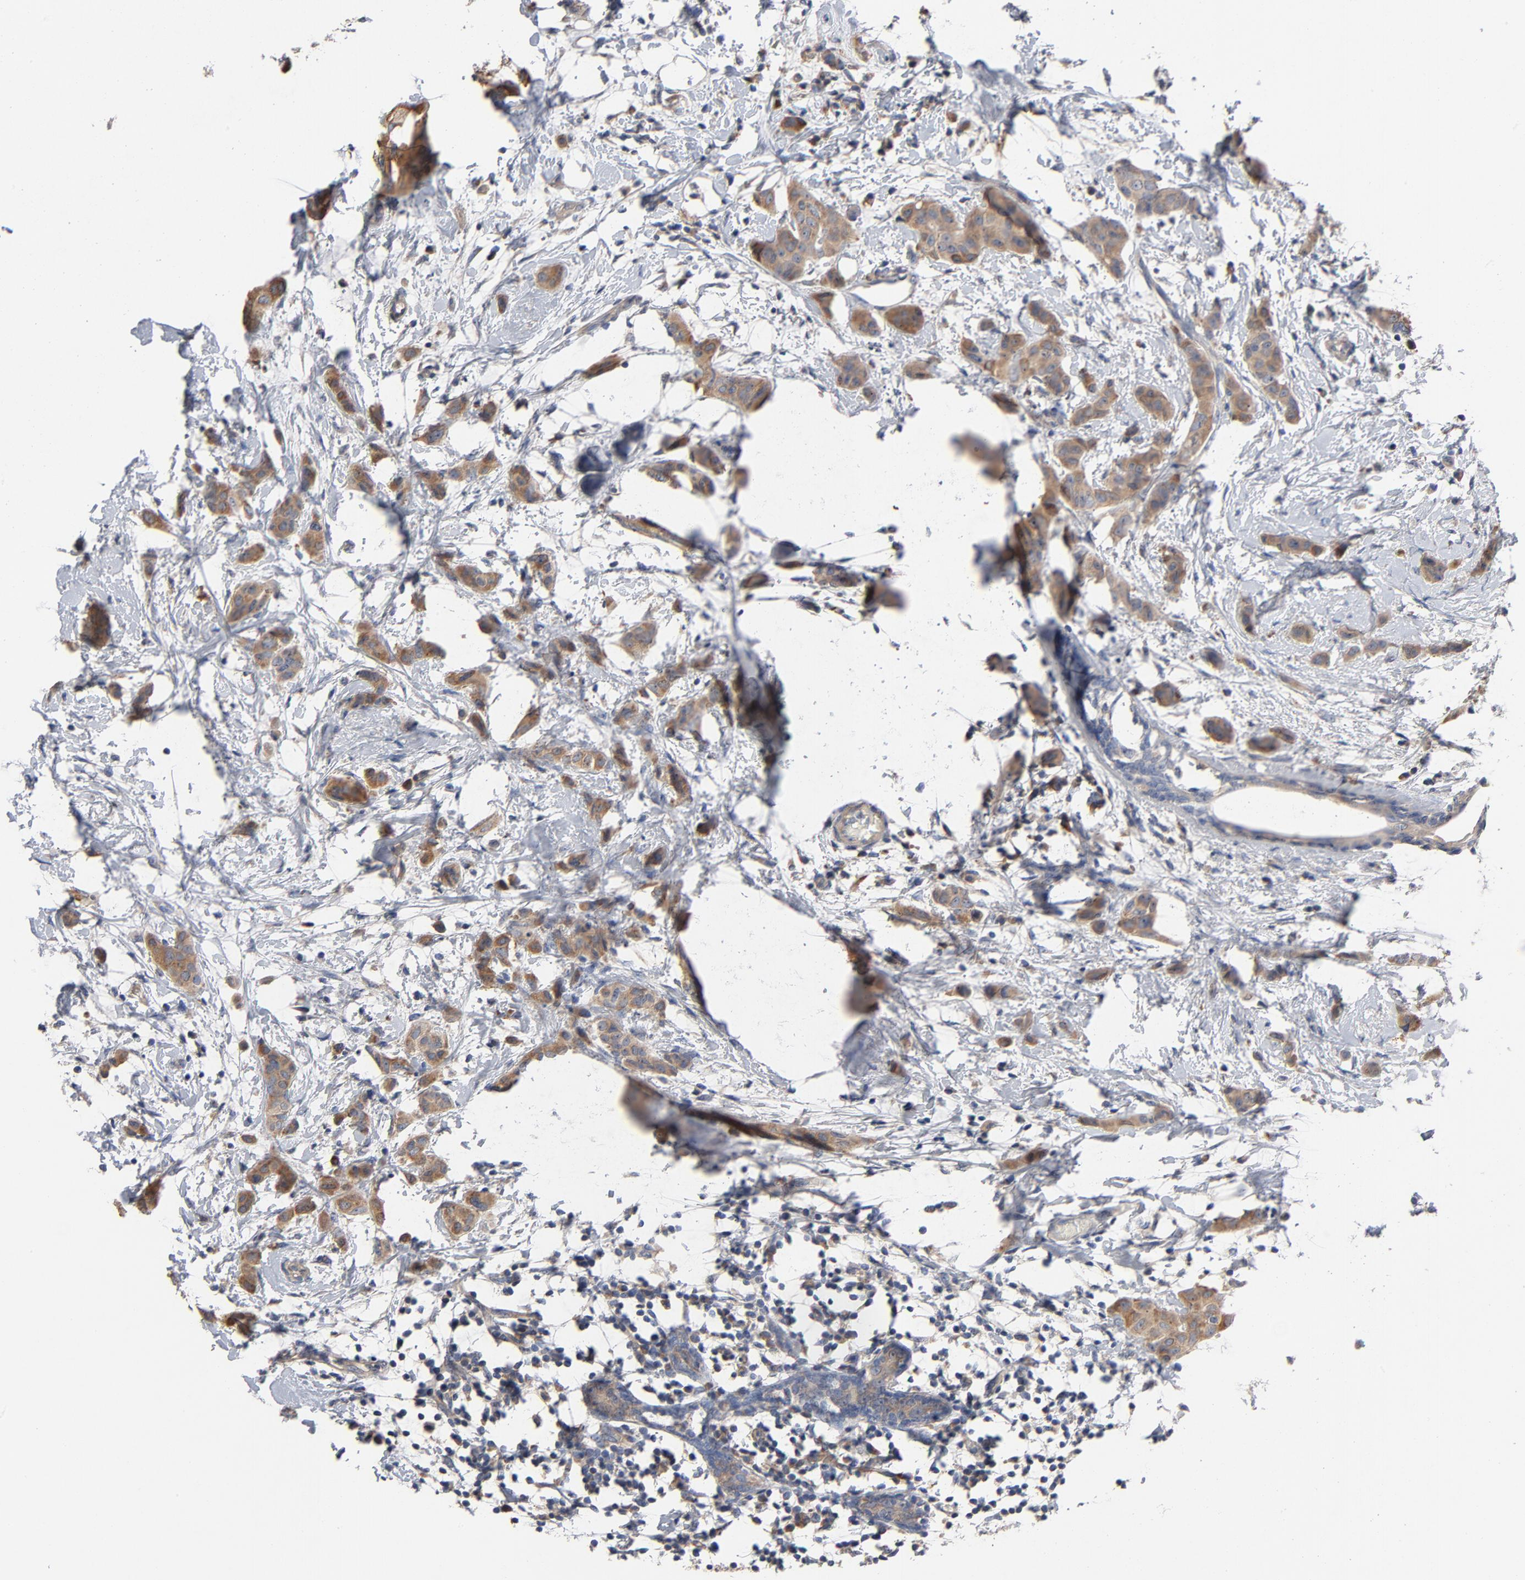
{"staining": {"intensity": "moderate", "quantity": ">75%", "location": "cytoplasmic/membranous"}, "tissue": "breast cancer", "cell_type": "Tumor cells", "image_type": "cancer", "snomed": [{"axis": "morphology", "description": "Duct carcinoma"}, {"axis": "topography", "description": "Breast"}], "caption": "High-power microscopy captured an immunohistochemistry (IHC) image of intraductal carcinoma (breast), revealing moderate cytoplasmic/membranous positivity in about >75% of tumor cells.", "gene": "CCDC134", "patient": {"sex": "female", "age": 40}}